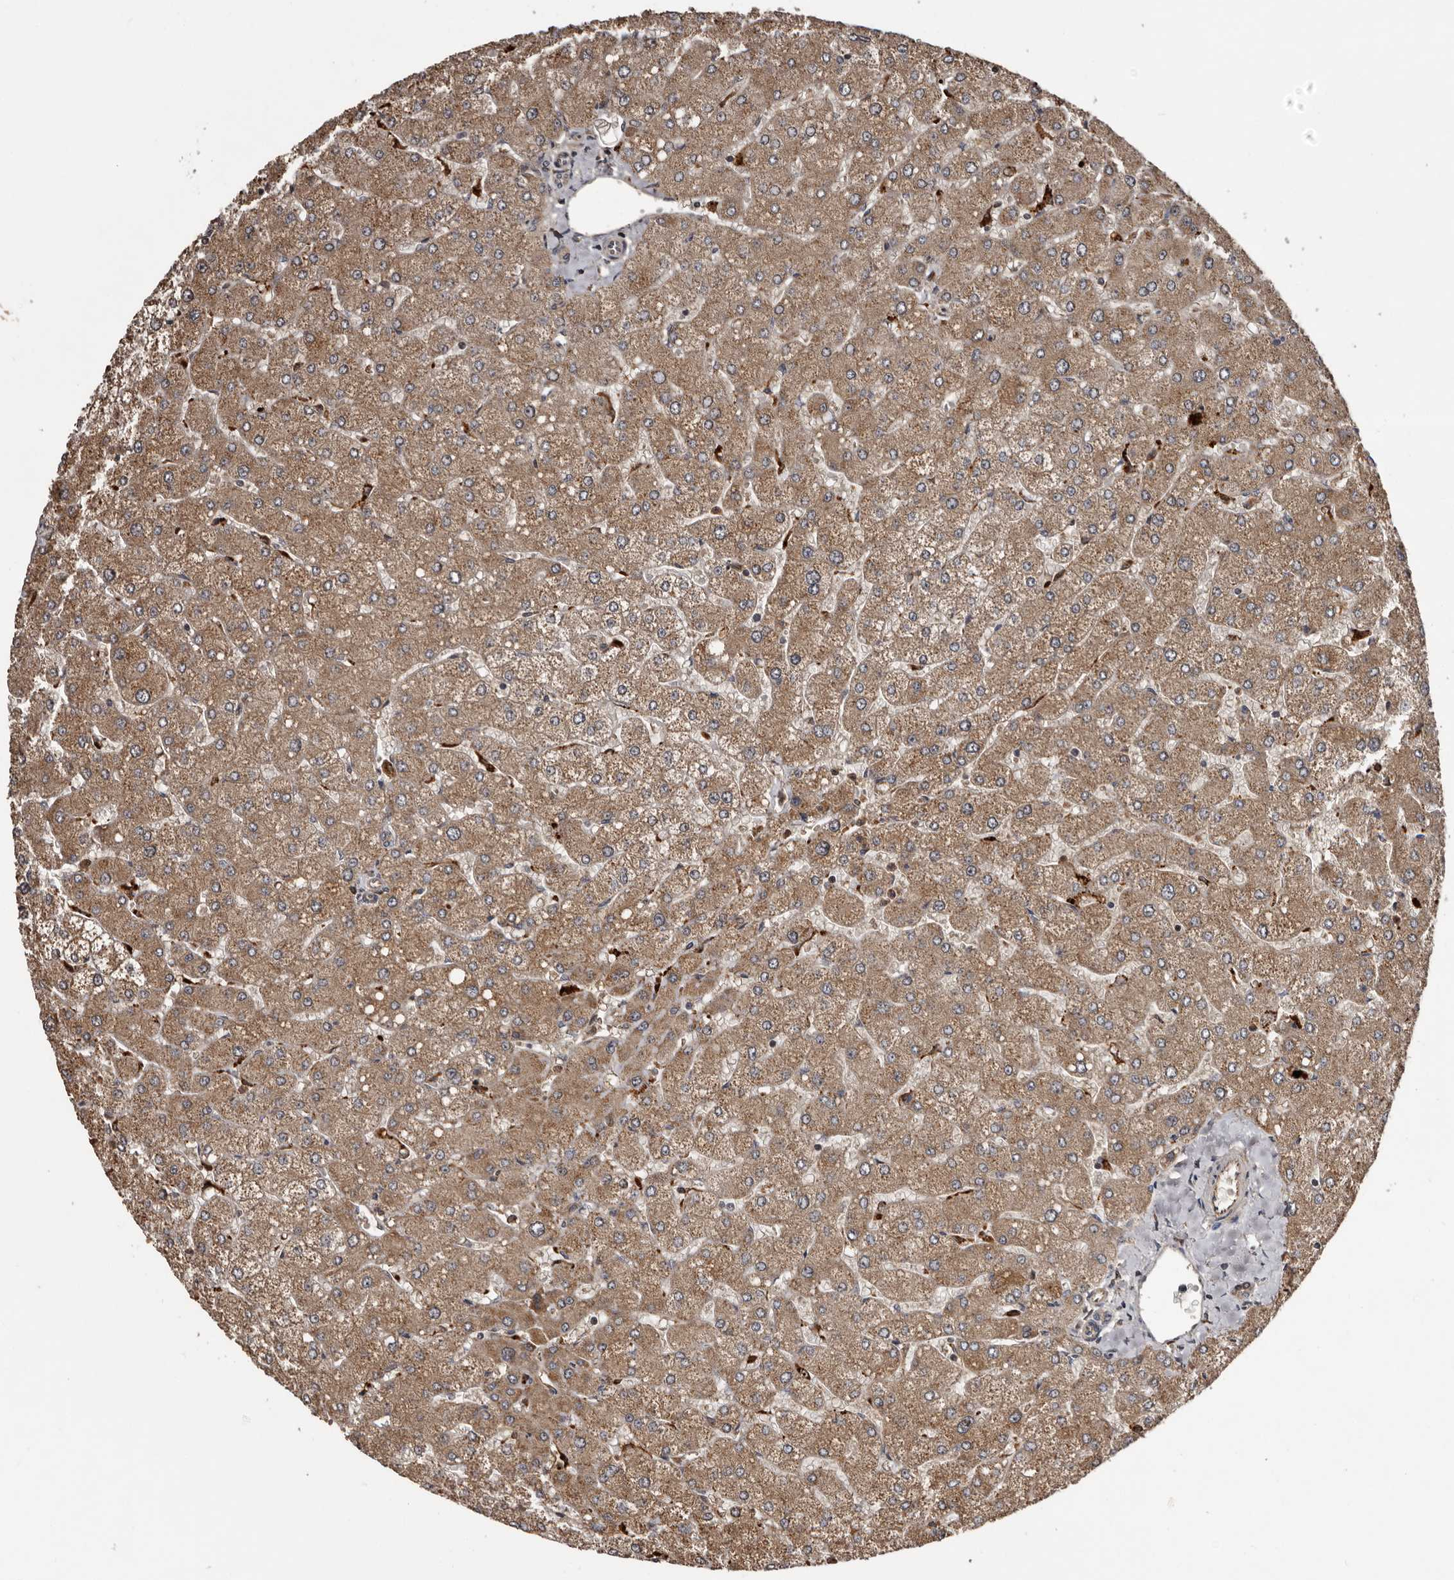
{"staining": {"intensity": "weak", "quantity": "25%-75%", "location": "cytoplasmic/membranous"}, "tissue": "liver", "cell_type": "Cholangiocytes", "image_type": "normal", "snomed": [{"axis": "morphology", "description": "Normal tissue, NOS"}, {"axis": "topography", "description": "Liver"}], "caption": "Protein staining shows weak cytoplasmic/membranous expression in approximately 25%-75% of cholangiocytes in unremarkable liver.", "gene": "SERTAD4", "patient": {"sex": "male", "age": 55}}